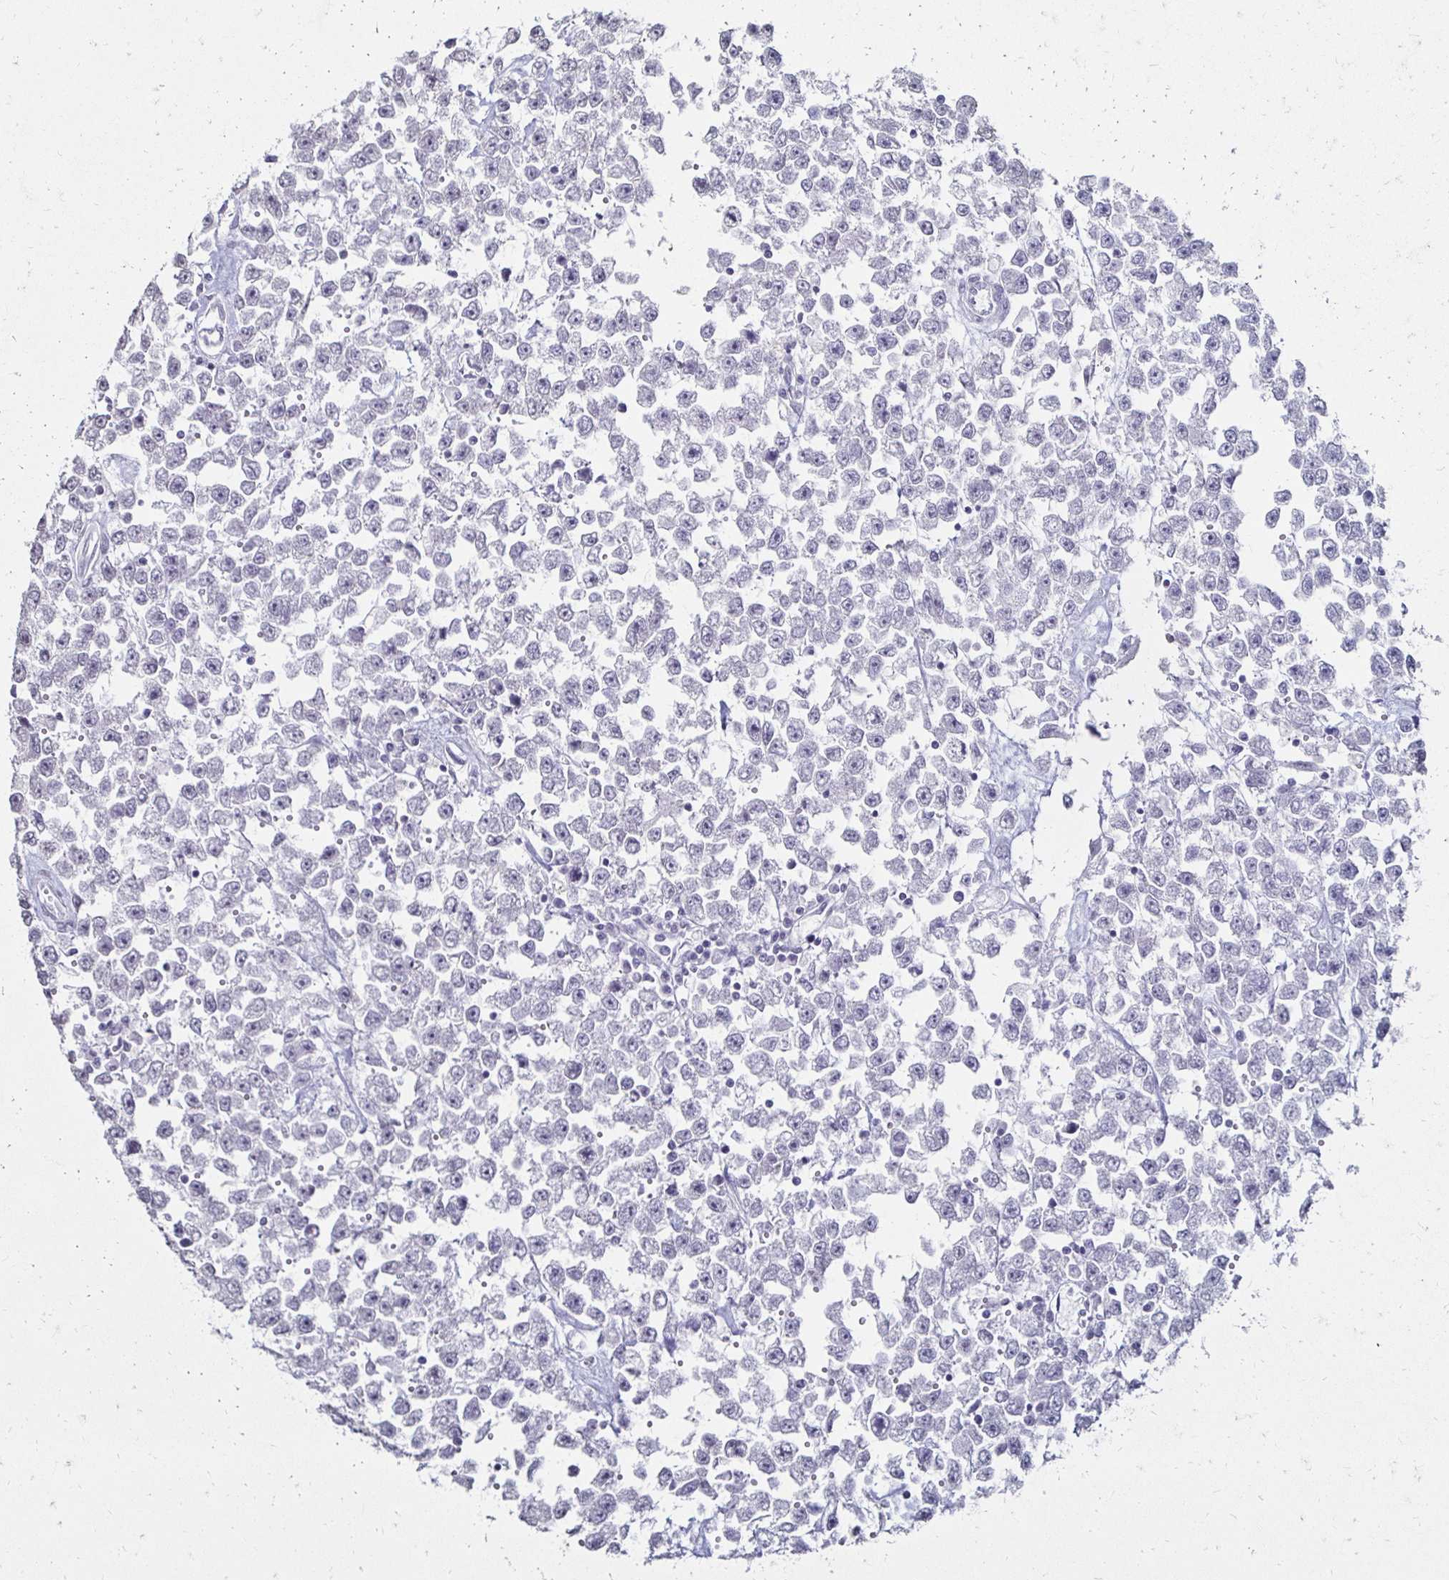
{"staining": {"intensity": "negative", "quantity": "none", "location": "none"}, "tissue": "testis cancer", "cell_type": "Tumor cells", "image_type": "cancer", "snomed": [{"axis": "morphology", "description": "Seminoma, NOS"}, {"axis": "topography", "description": "Testis"}], "caption": "An immunohistochemistry (IHC) histopathology image of testis seminoma is shown. There is no staining in tumor cells of testis seminoma.", "gene": "TOMM34", "patient": {"sex": "male", "age": 34}}